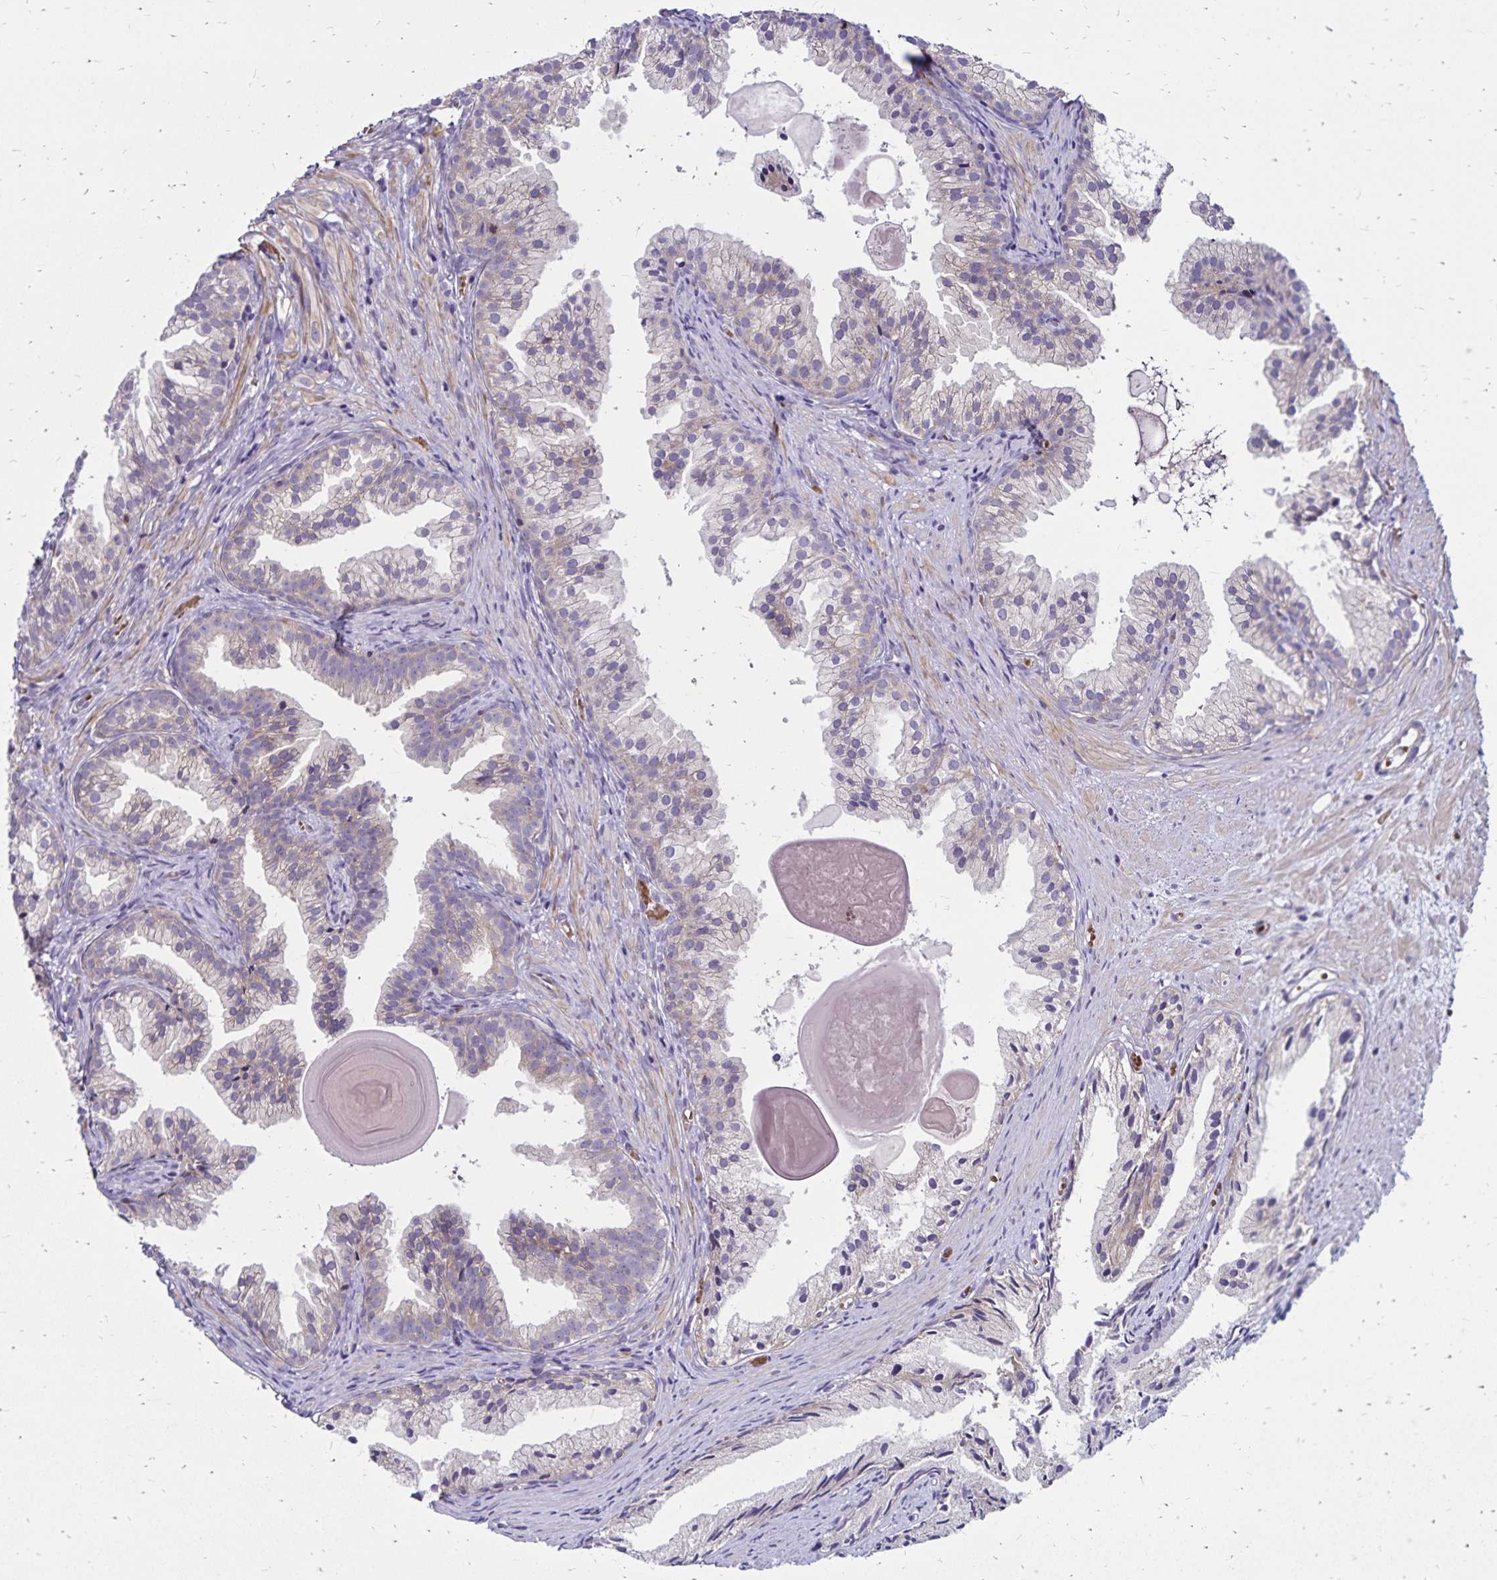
{"staining": {"intensity": "negative", "quantity": "none", "location": "none"}, "tissue": "prostate cancer", "cell_type": "Tumor cells", "image_type": "cancer", "snomed": [{"axis": "morphology", "description": "Adenocarcinoma, High grade"}, {"axis": "topography", "description": "Prostate"}], "caption": "The micrograph shows no significant expression in tumor cells of adenocarcinoma (high-grade) (prostate). The staining was performed using DAB (3,3'-diaminobenzidine) to visualize the protein expression in brown, while the nuclei were stained in blue with hematoxylin (Magnification: 20x).", "gene": "FSD1", "patient": {"sex": "male", "age": 81}}